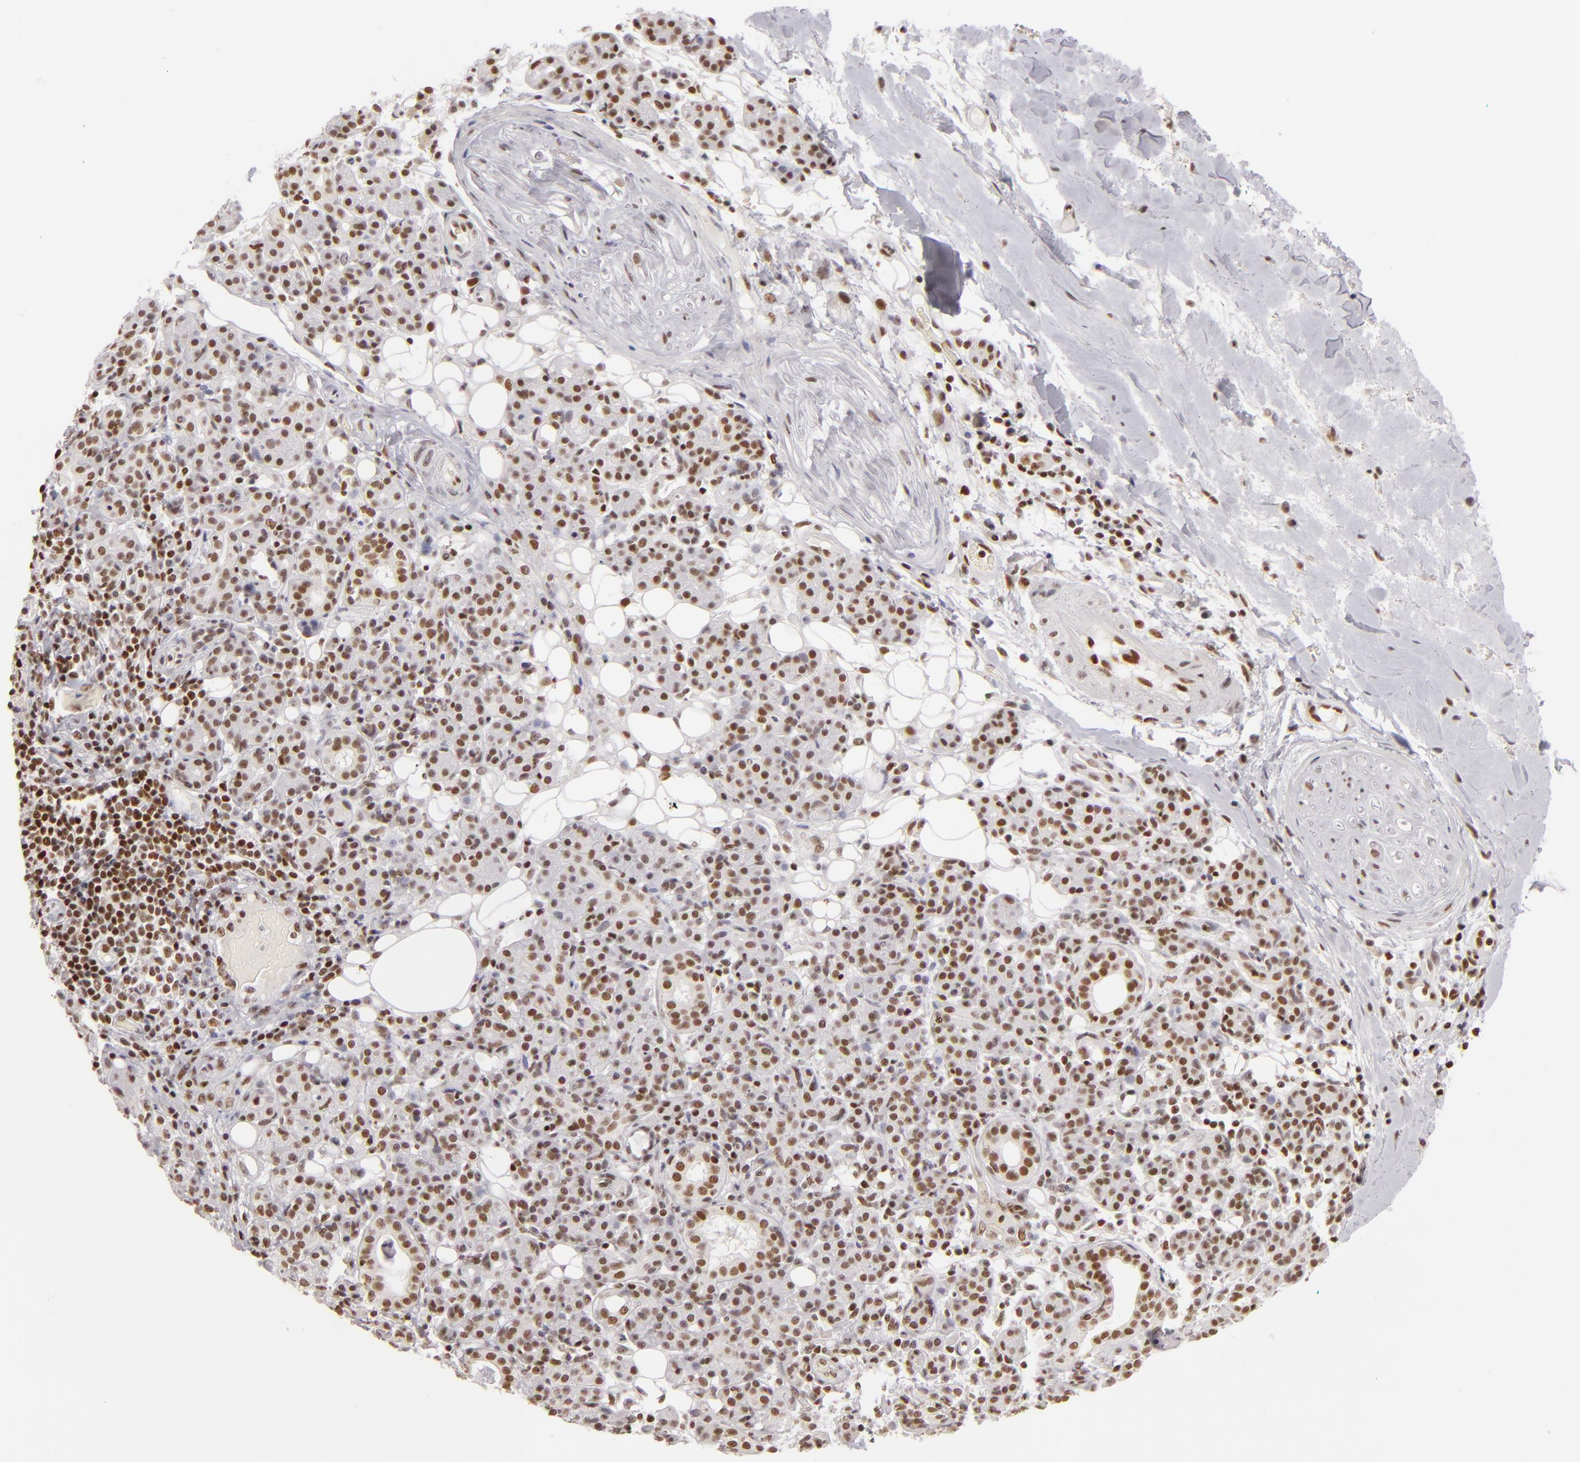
{"staining": {"intensity": "strong", "quantity": ">75%", "location": "nuclear"}, "tissue": "skin cancer", "cell_type": "Tumor cells", "image_type": "cancer", "snomed": [{"axis": "morphology", "description": "Squamous cell carcinoma, NOS"}, {"axis": "topography", "description": "Skin"}], "caption": "High-magnification brightfield microscopy of skin cancer stained with DAB (3,3'-diaminobenzidine) (brown) and counterstained with hematoxylin (blue). tumor cells exhibit strong nuclear expression is seen in about>75% of cells.", "gene": "DAXX", "patient": {"sex": "male", "age": 84}}